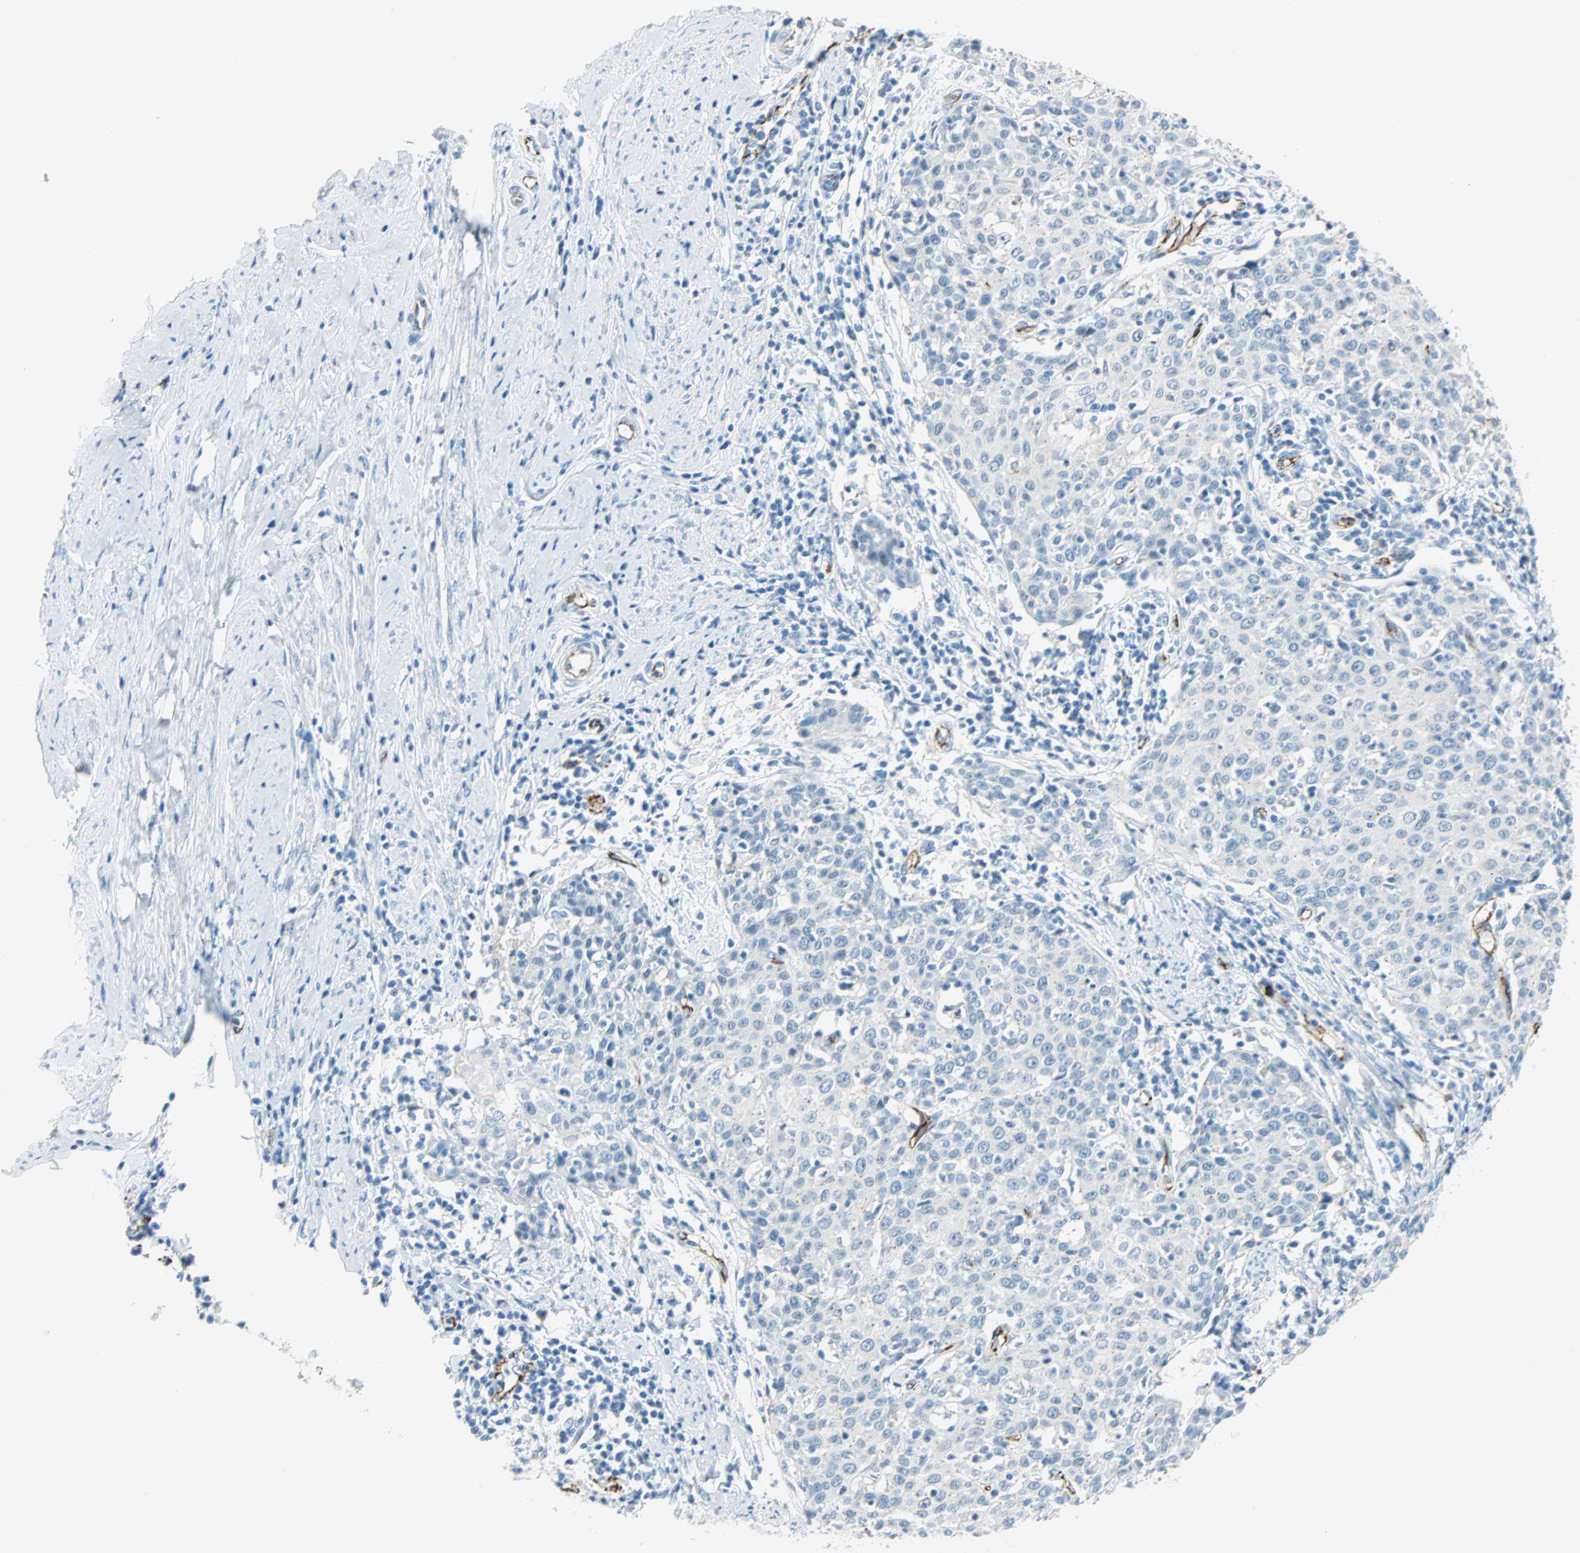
{"staining": {"intensity": "weak", "quantity": "<25%", "location": "cytoplasmic/membranous"}, "tissue": "cervical cancer", "cell_type": "Tumor cells", "image_type": "cancer", "snomed": [{"axis": "morphology", "description": "Squamous cell carcinoma, NOS"}, {"axis": "topography", "description": "Cervix"}], "caption": "This histopathology image is of cervical cancer stained with immunohistochemistry (IHC) to label a protein in brown with the nuclei are counter-stained blue. There is no positivity in tumor cells.", "gene": "VPS9D1", "patient": {"sex": "female", "age": 38}}